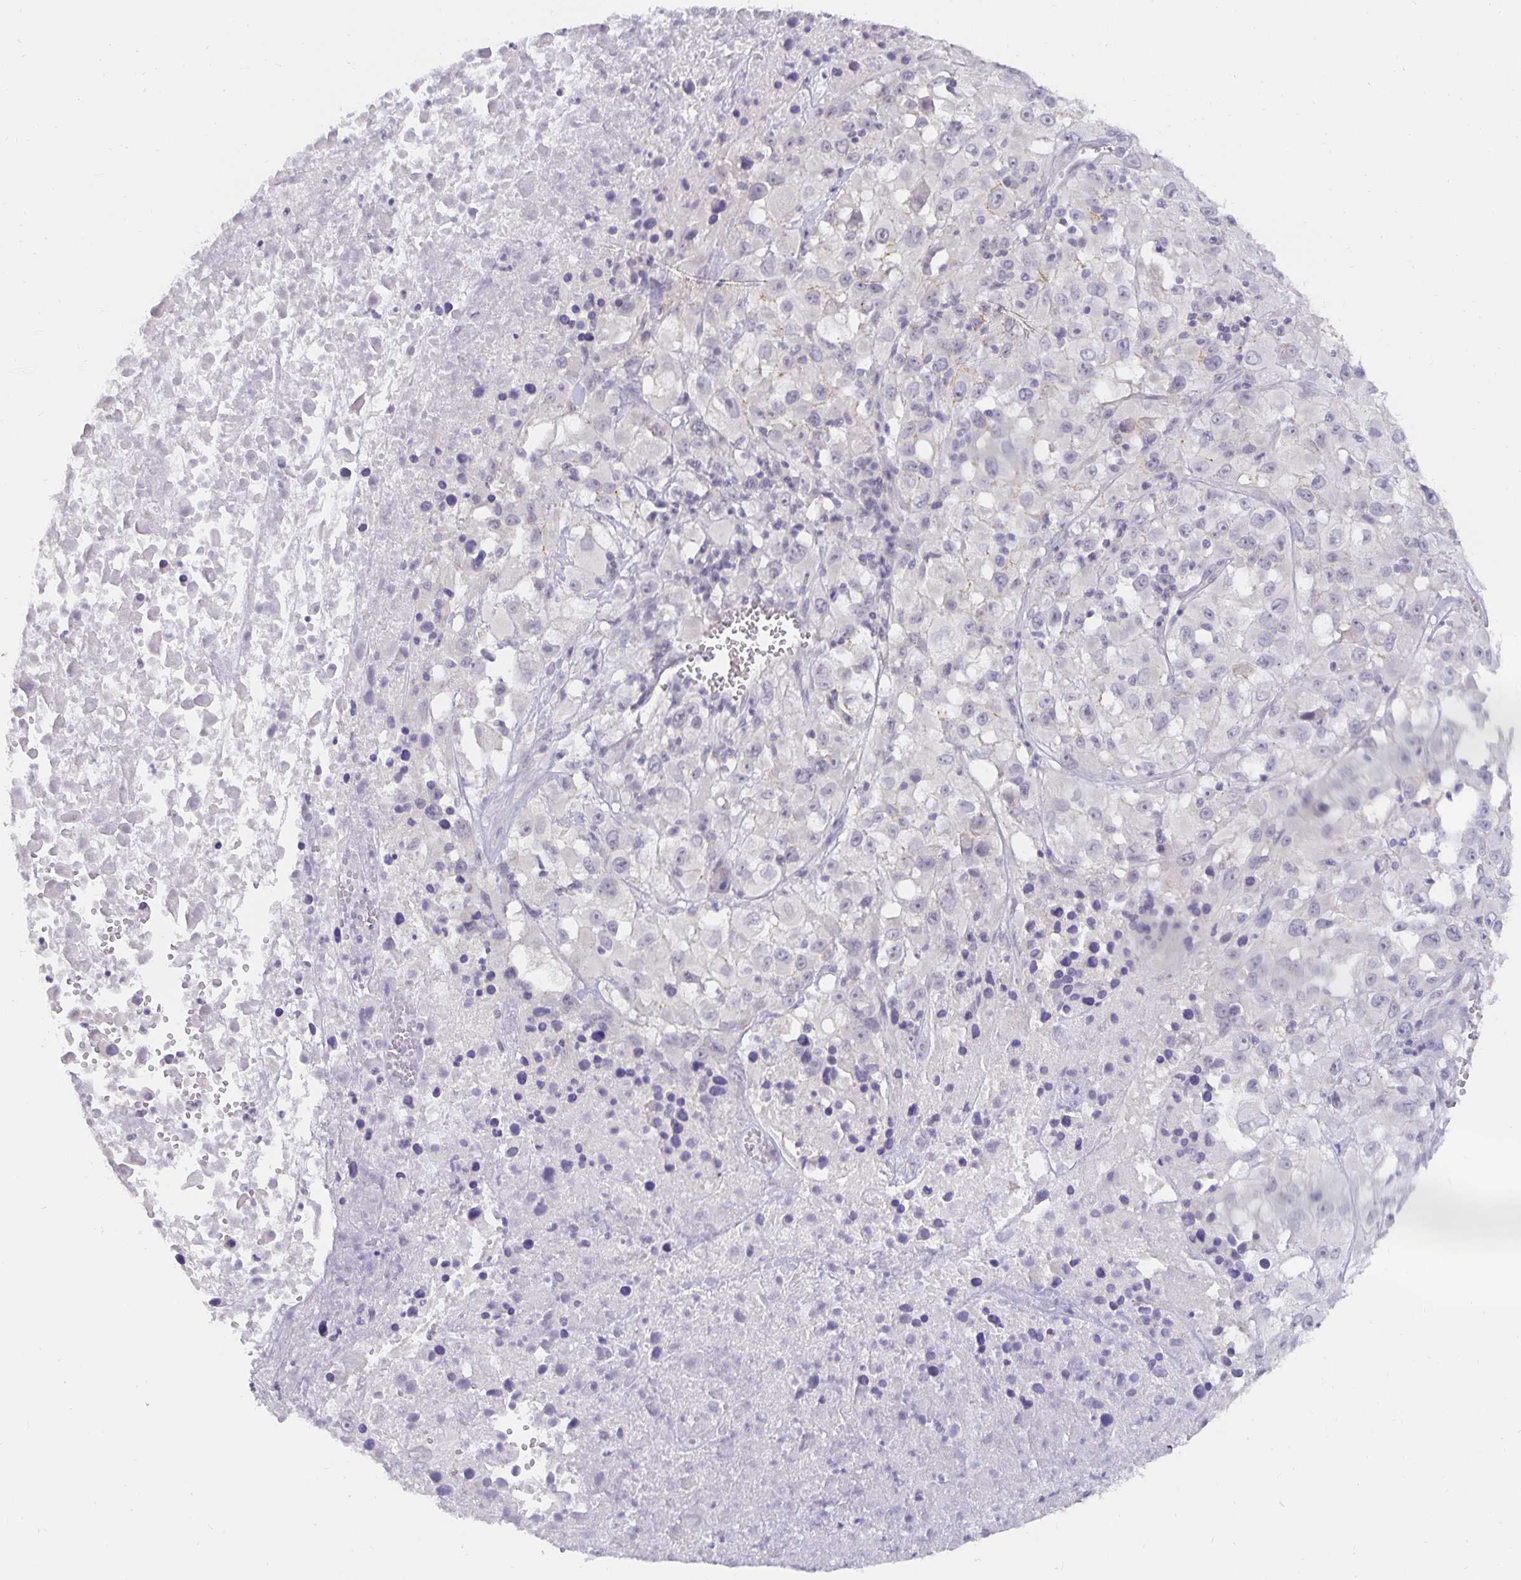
{"staining": {"intensity": "negative", "quantity": "none", "location": "none"}, "tissue": "melanoma", "cell_type": "Tumor cells", "image_type": "cancer", "snomed": [{"axis": "morphology", "description": "Malignant melanoma, Metastatic site"}, {"axis": "topography", "description": "Soft tissue"}], "caption": "Tumor cells are negative for brown protein staining in melanoma.", "gene": "PDX1", "patient": {"sex": "male", "age": 50}}